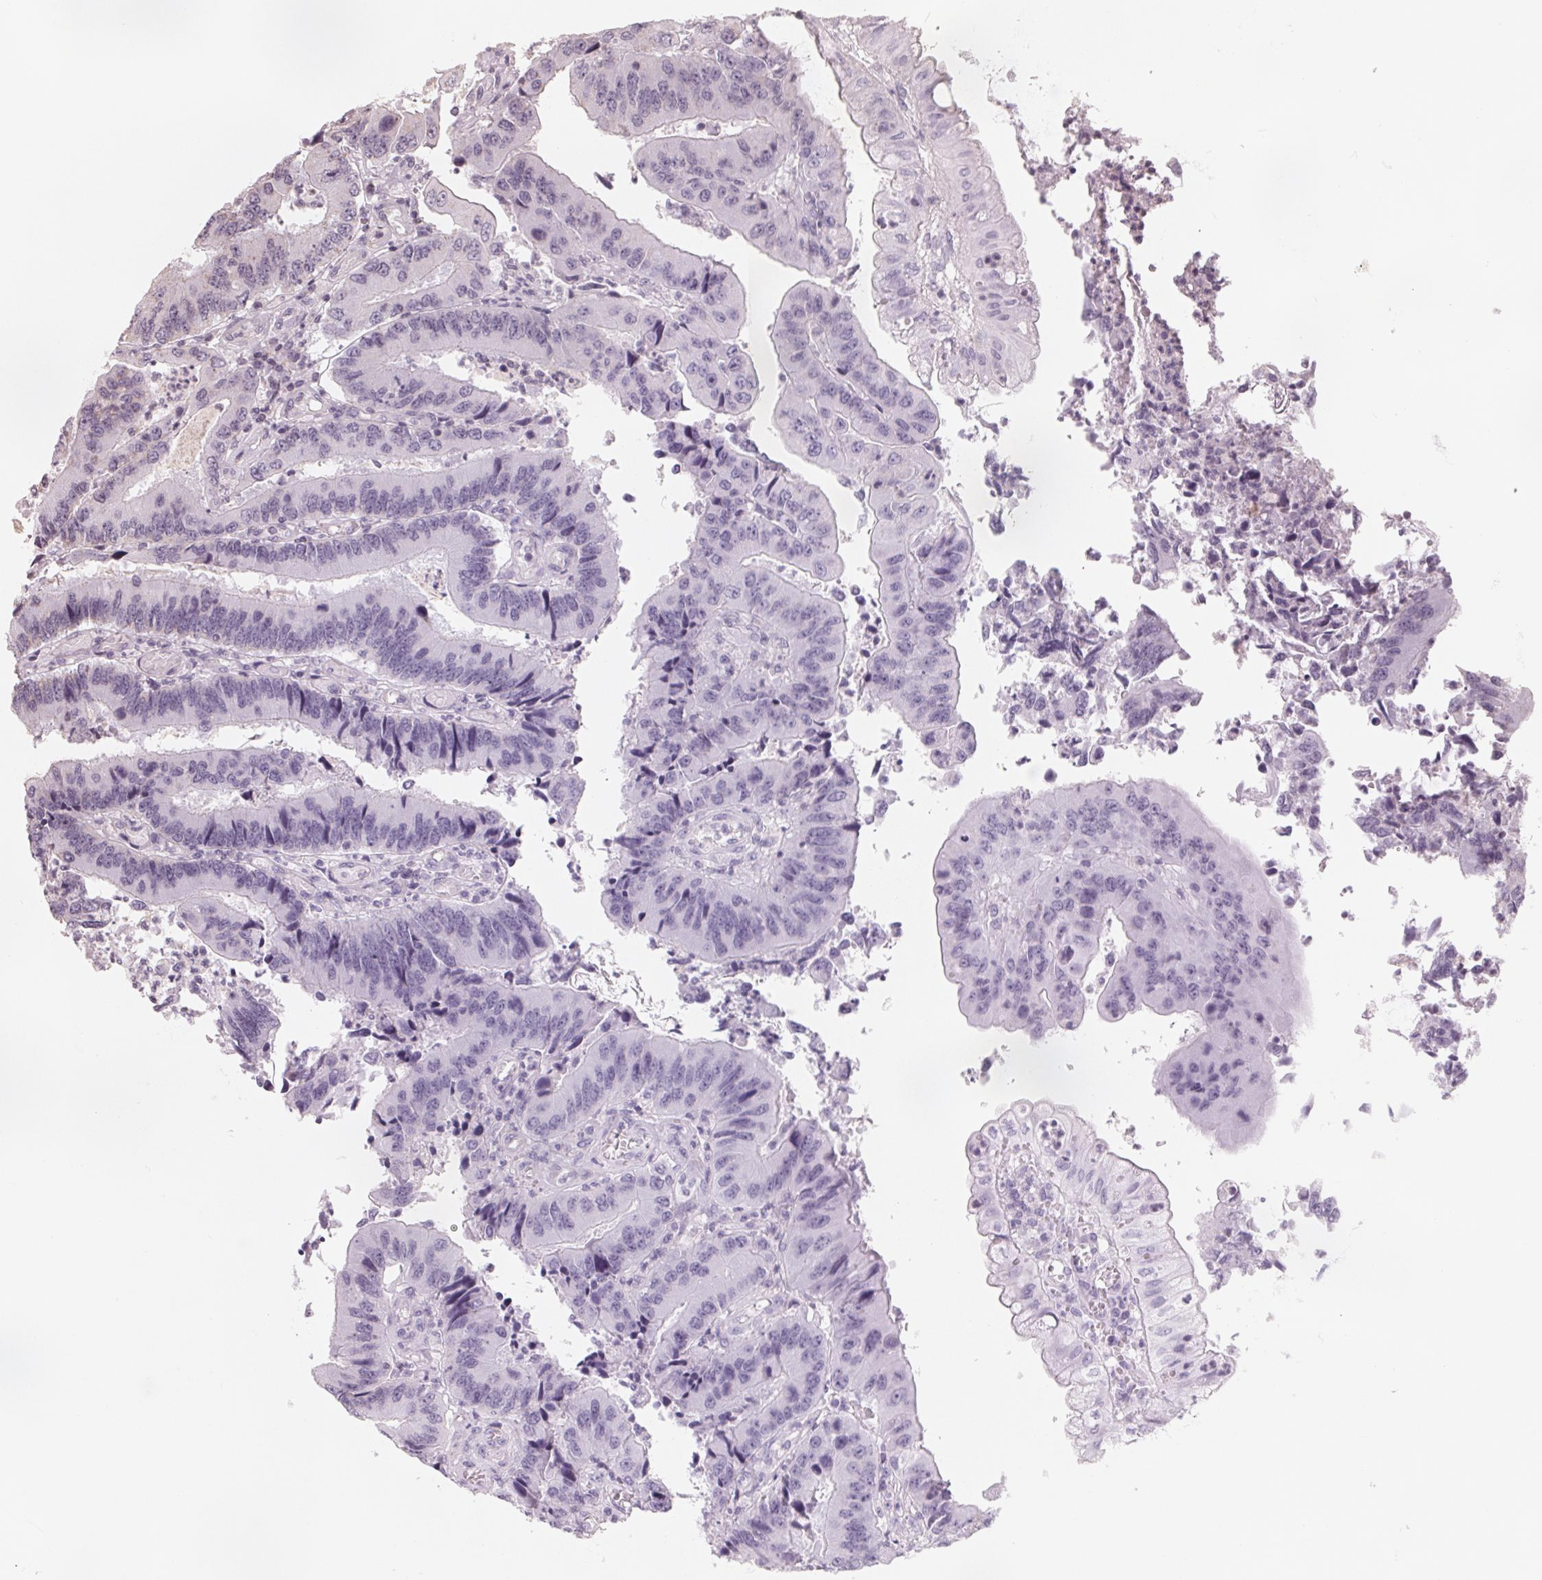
{"staining": {"intensity": "negative", "quantity": "none", "location": "none"}, "tissue": "colorectal cancer", "cell_type": "Tumor cells", "image_type": "cancer", "snomed": [{"axis": "morphology", "description": "Adenocarcinoma, NOS"}, {"axis": "topography", "description": "Colon"}], "caption": "Tumor cells show no significant staining in adenocarcinoma (colorectal).", "gene": "FTCD", "patient": {"sex": "female", "age": 67}}